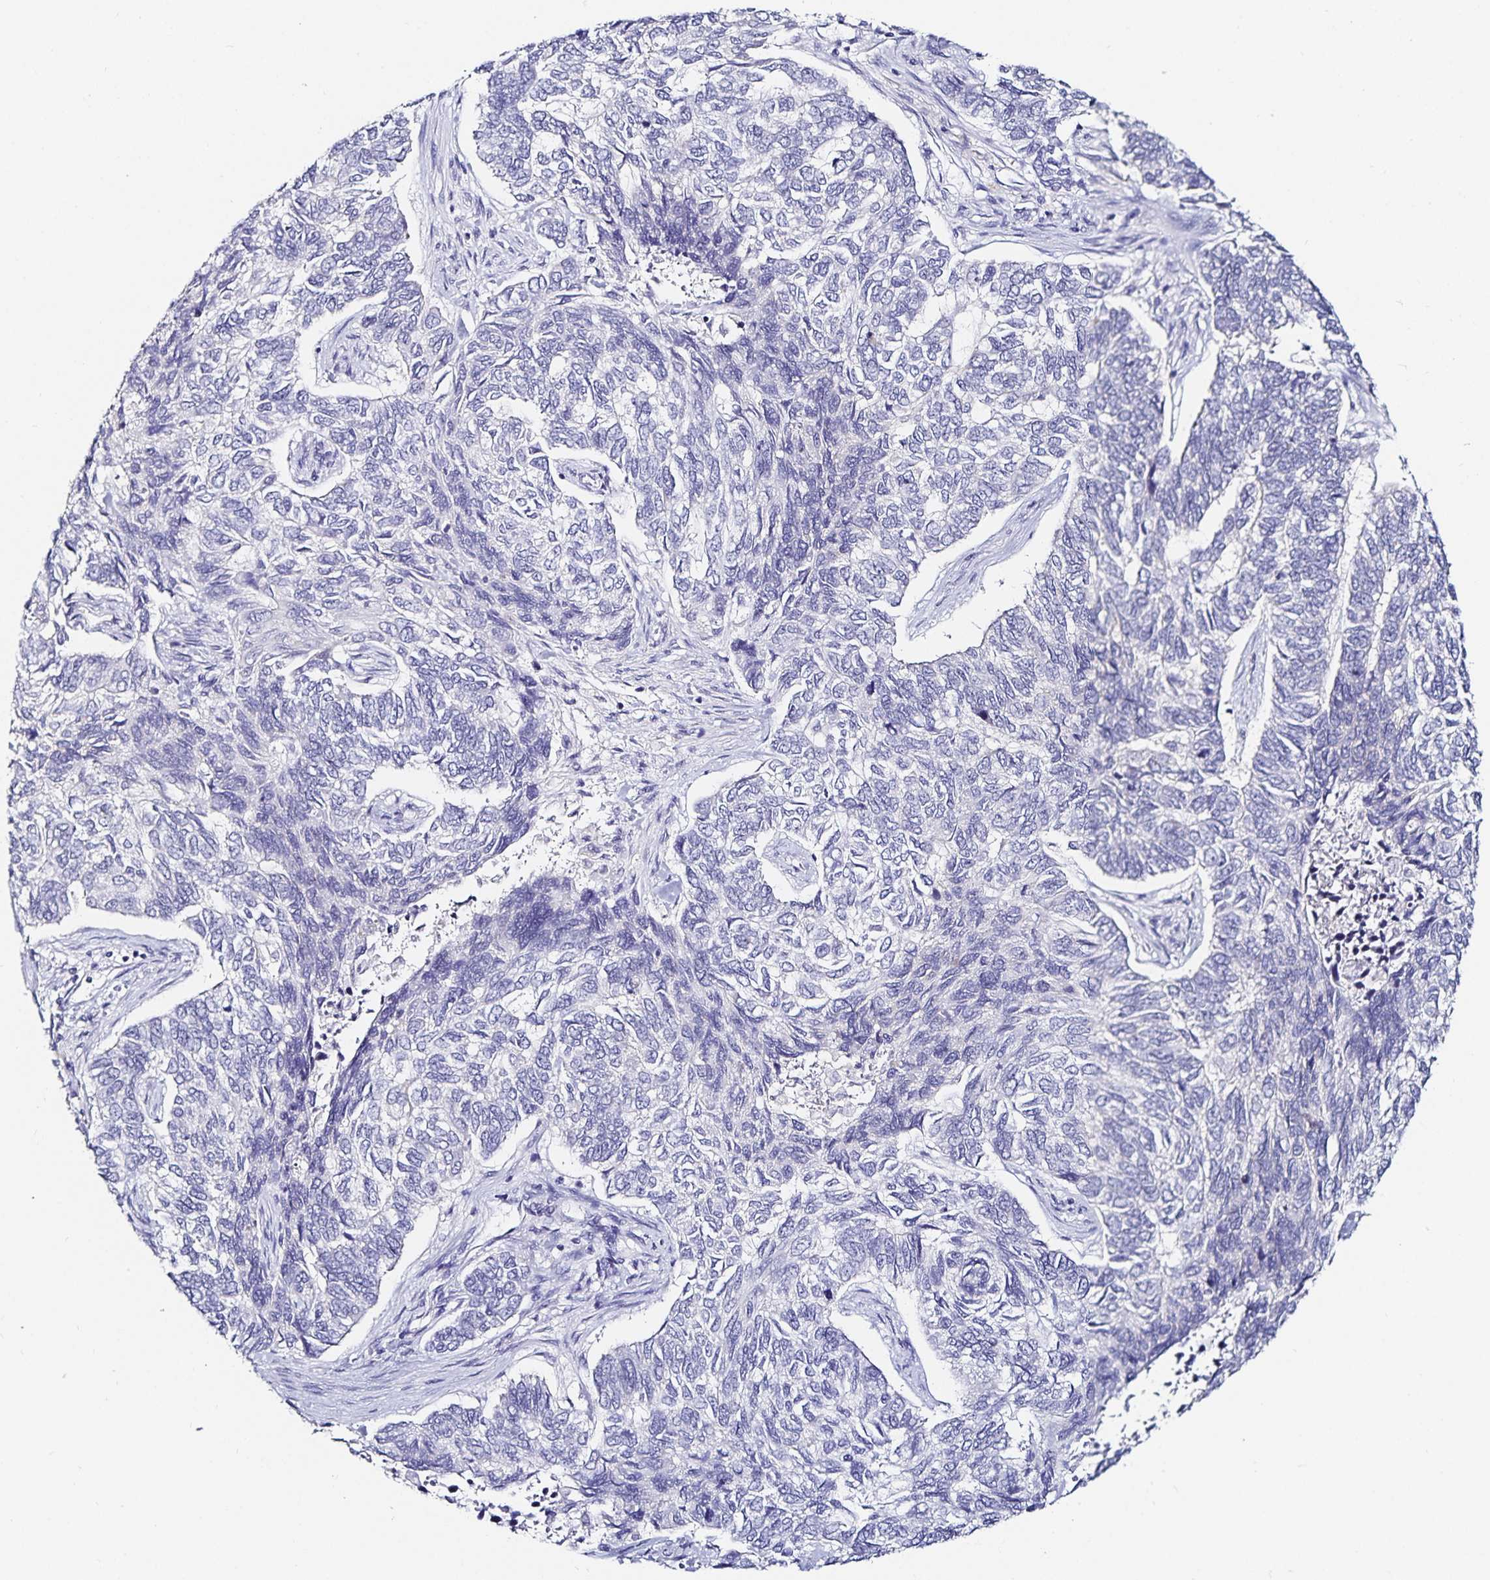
{"staining": {"intensity": "negative", "quantity": "none", "location": "none"}, "tissue": "skin cancer", "cell_type": "Tumor cells", "image_type": "cancer", "snomed": [{"axis": "morphology", "description": "Basal cell carcinoma"}, {"axis": "topography", "description": "Skin"}], "caption": "A histopathology image of human skin cancer is negative for staining in tumor cells.", "gene": "TSPAN7", "patient": {"sex": "female", "age": 65}}